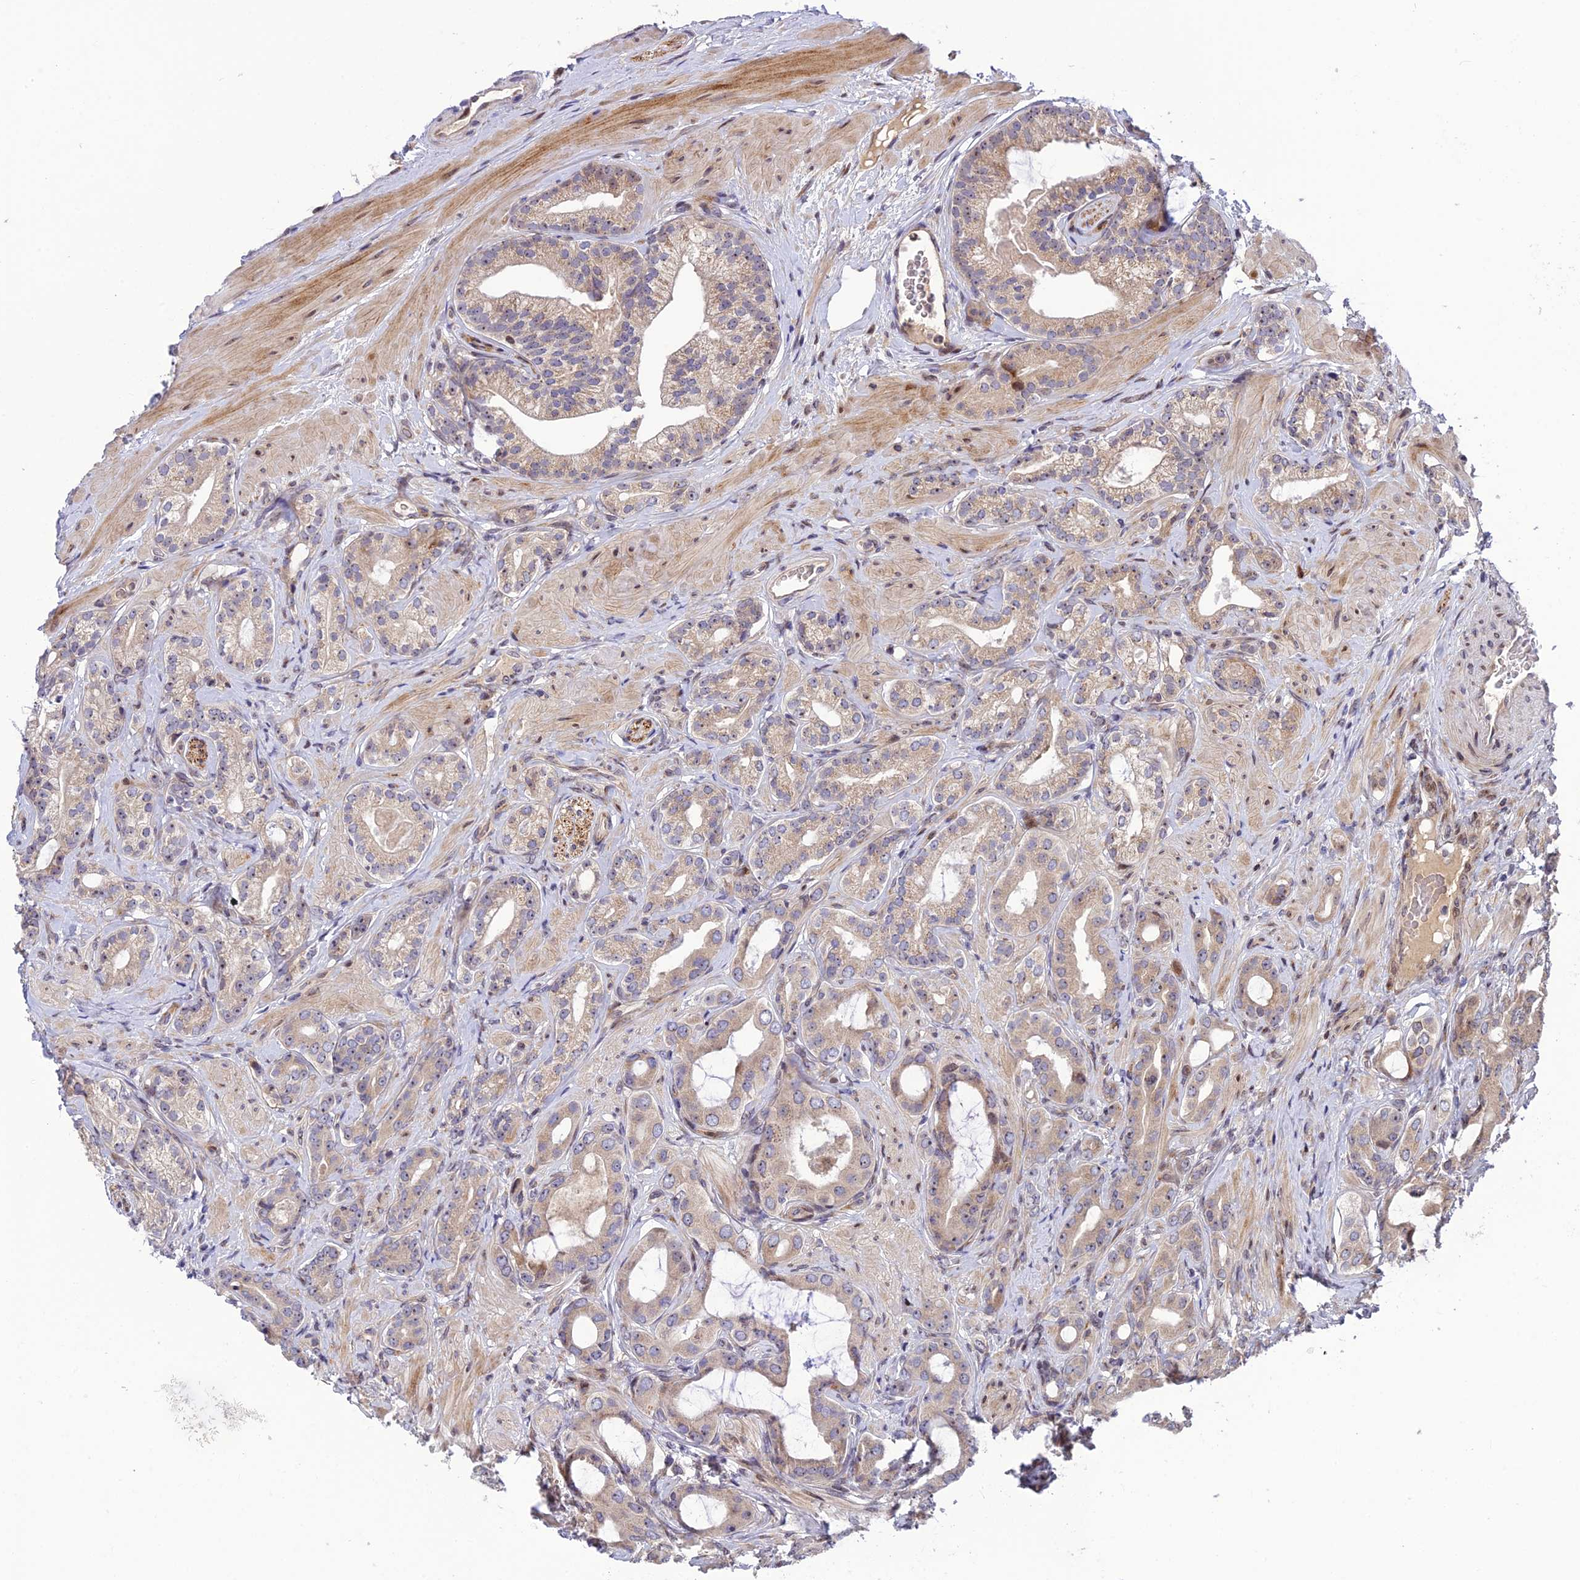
{"staining": {"intensity": "negative", "quantity": "none", "location": "none"}, "tissue": "prostate cancer", "cell_type": "Tumor cells", "image_type": "cancer", "snomed": [{"axis": "morphology", "description": "Adenocarcinoma, Low grade"}, {"axis": "topography", "description": "Prostate"}], "caption": "The histopathology image shows no staining of tumor cells in prostate cancer (low-grade adenocarcinoma). (Stains: DAB (3,3'-diaminobenzidine) immunohistochemistry with hematoxylin counter stain, Microscopy: brightfield microscopy at high magnification).", "gene": "SMIM7", "patient": {"sex": "male", "age": 57}}